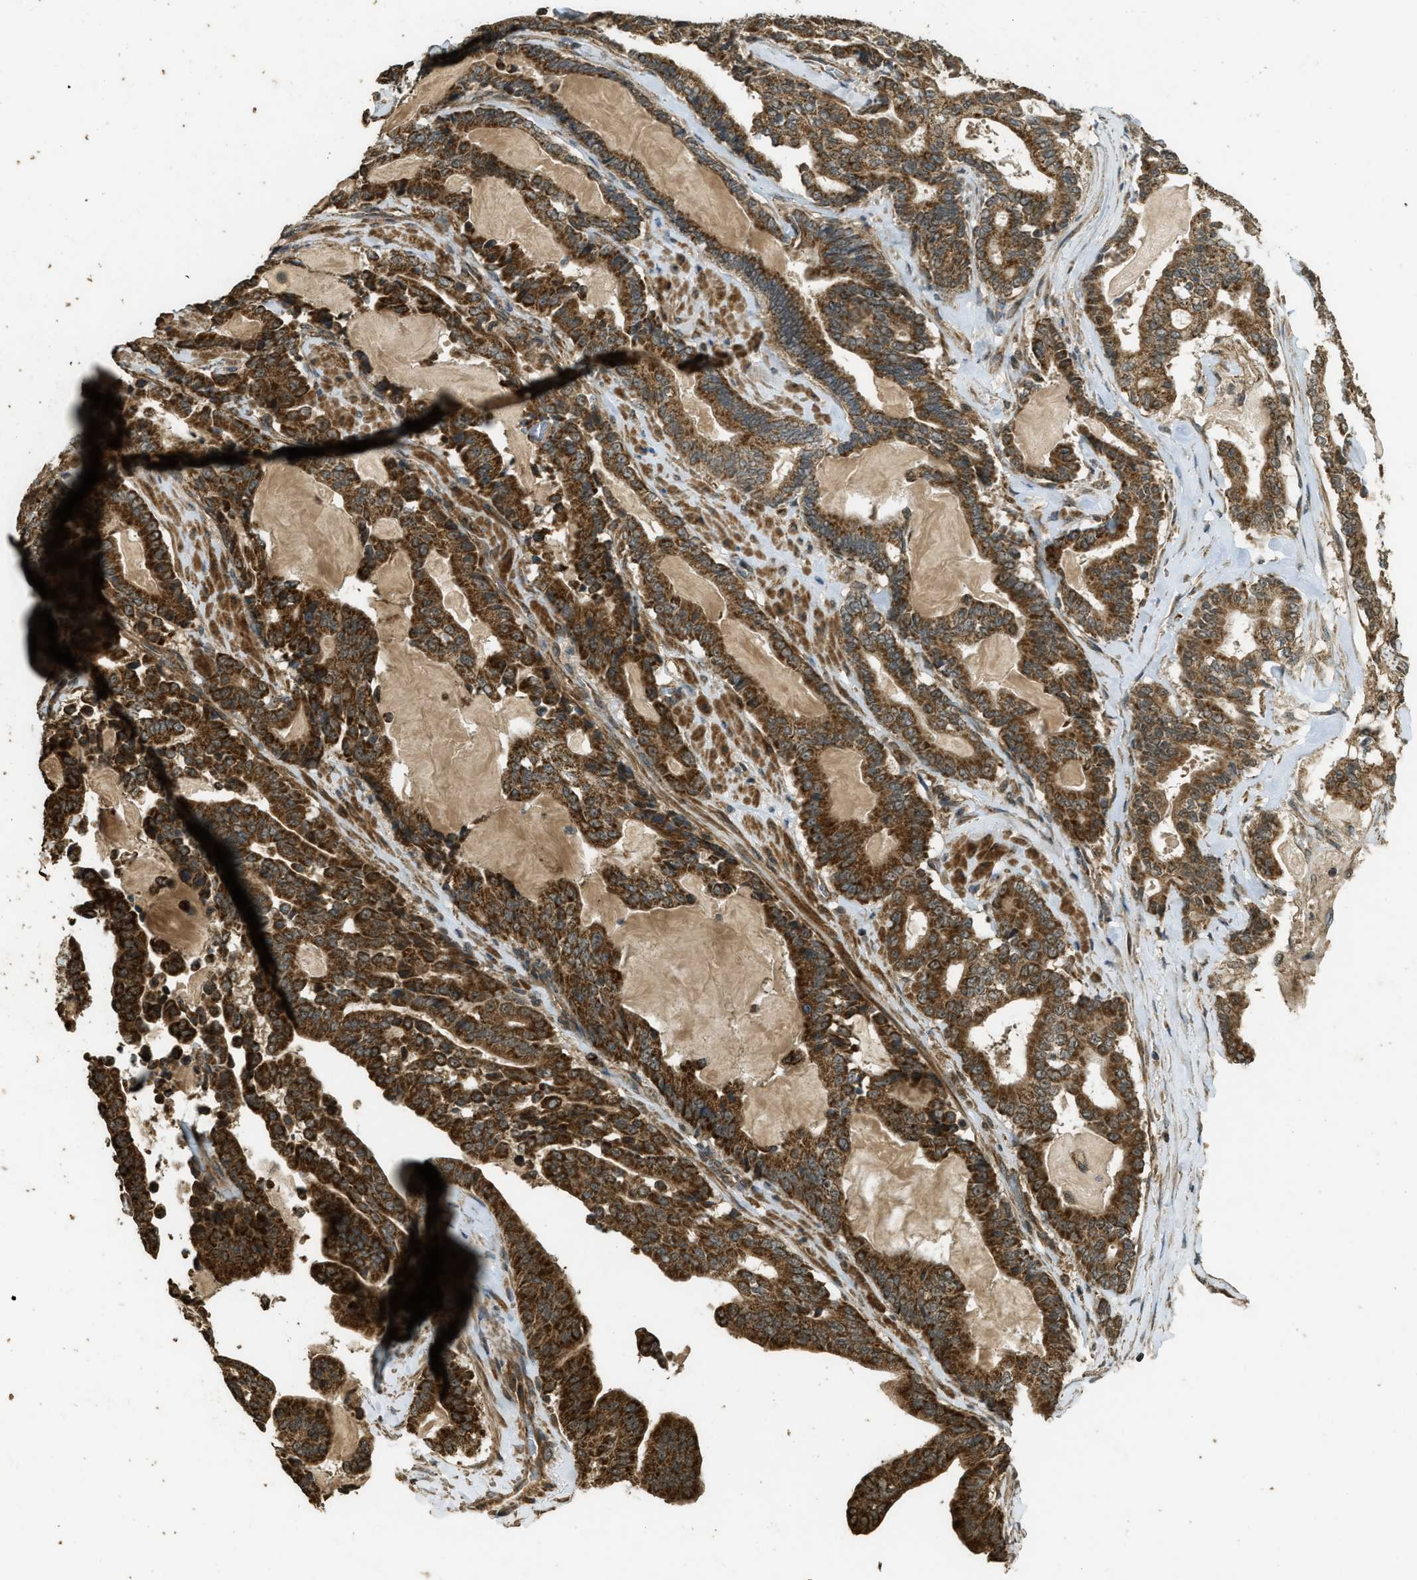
{"staining": {"intensity": "strong", "quantity": ">75%", "location": "cytoplasmic/membranous"}, "tissue": "pancreatic cancer", "cell_type": "Tumor cells", "image_type": "cancer", "snomed": [{"axis": "morphology", "description": "Adenocarcinoma, NOS"}, {"axis": "topography", "description": "Pancreas"}], "caption": "IHC staining of pancreatic cancer, which displays high levels of strong cytoplasmic/membranous positivity in approximately >75% of tumor cells indicating strong cytoplasmic/membranous protein staining. The staining was performed using DAB (brown) for protein detection and nuclei were counterstained in hematoxylin (blue).", "gene": "CTPS1", "patient": {"sex": "male", "age": 63}}